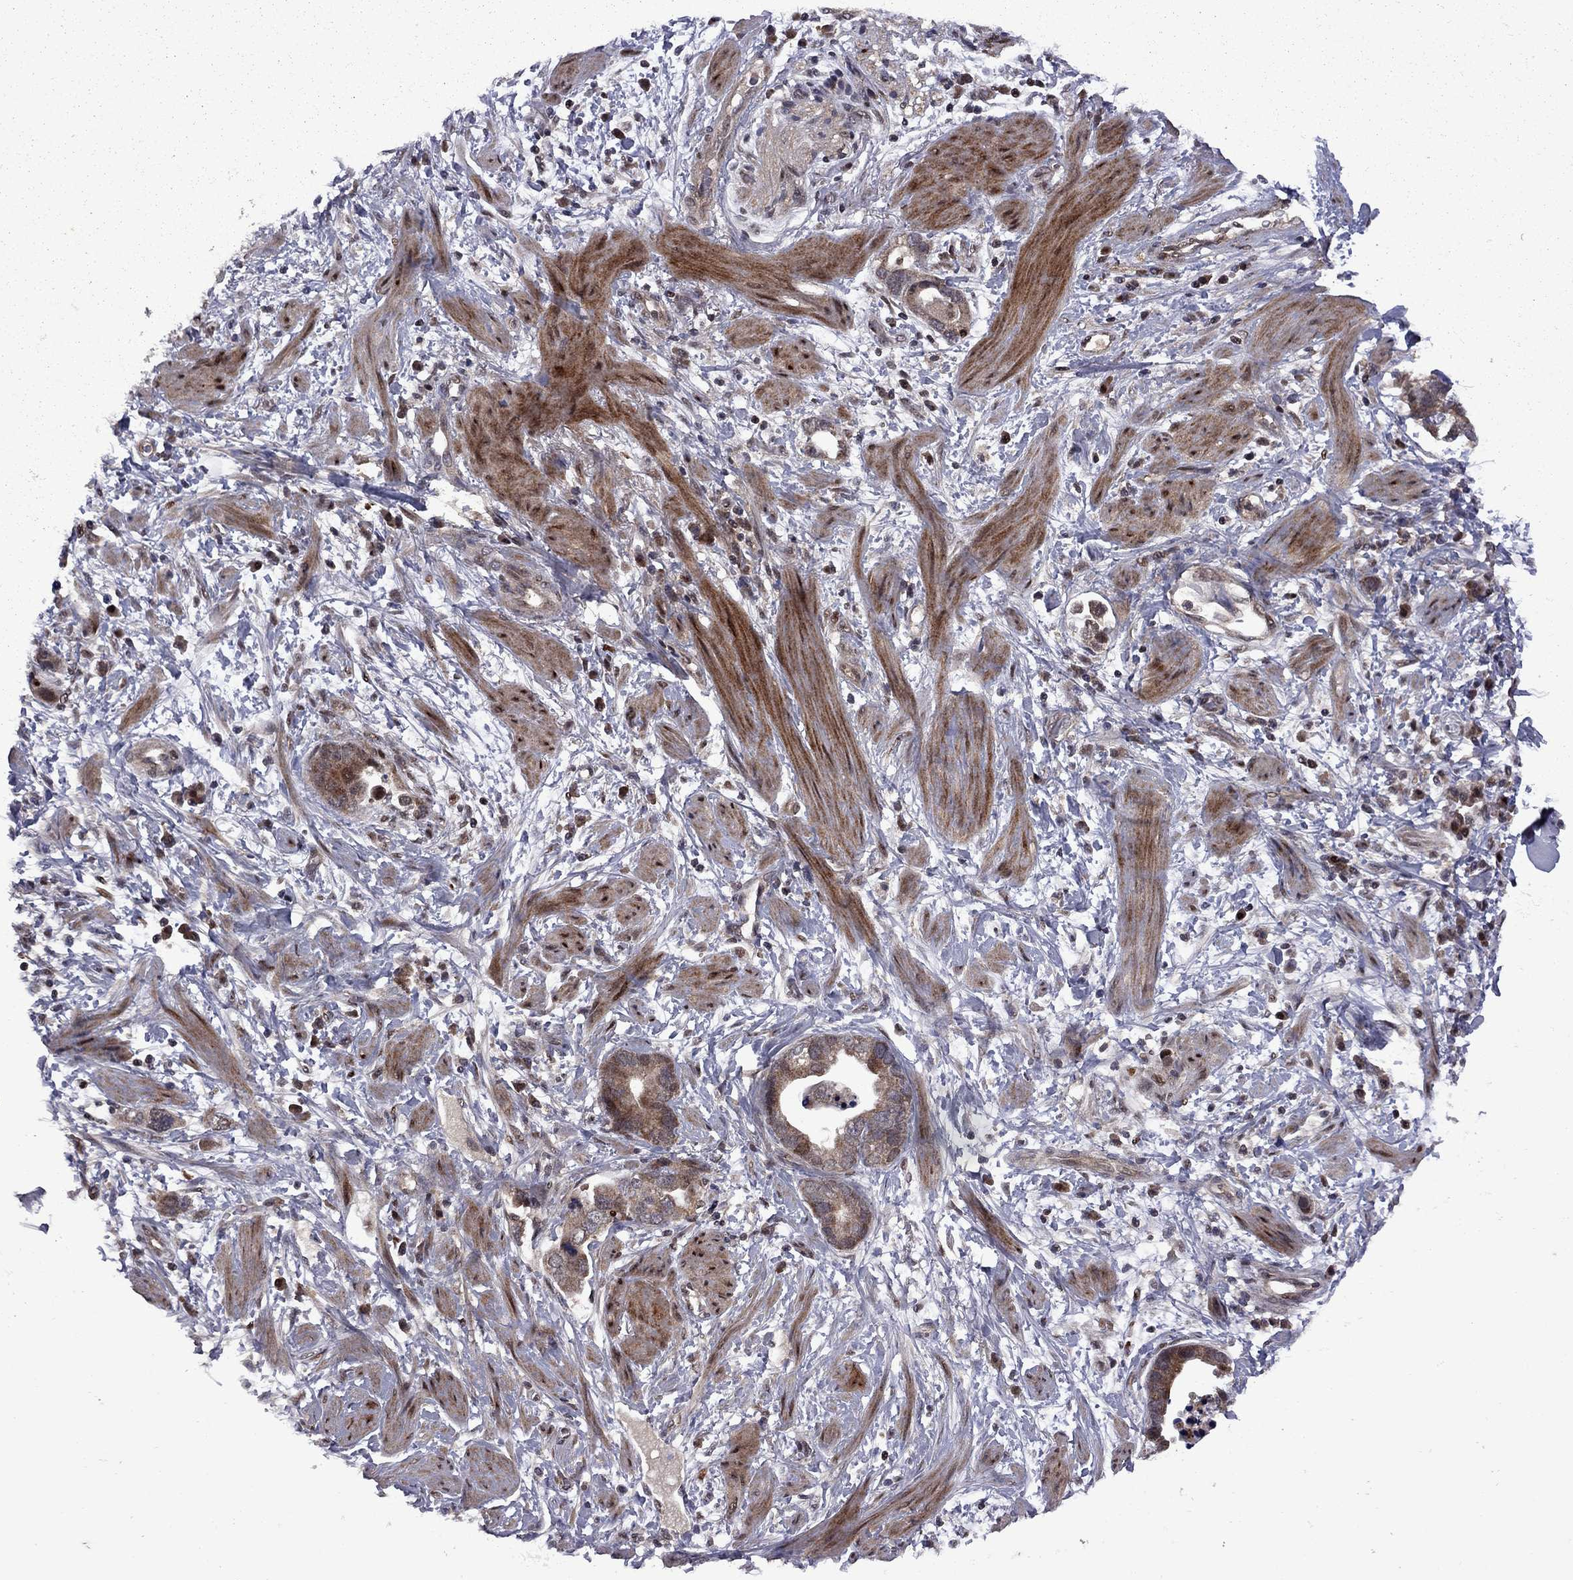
{"staining": {"intensity": "moderate", "quantity": ">75%", "location": "cytoplasmic/membranous"}, "tissue": "stomach cancer", "cell_type": "Tumor cells", "image_type": "cancer", "snomed": [{"axis": "morphology", "description": "Adenocarcinoma, NOS"}, {"axis": "topography", "description": "Stomach, lower"}], "caption": "This is an image of IHC staining of stomach cancer, which shows moderate positivity in the cytoplasmic/membranous of tumor cells.", "gene": "IPP", "patient": {"sex": "female", "age": 93}}